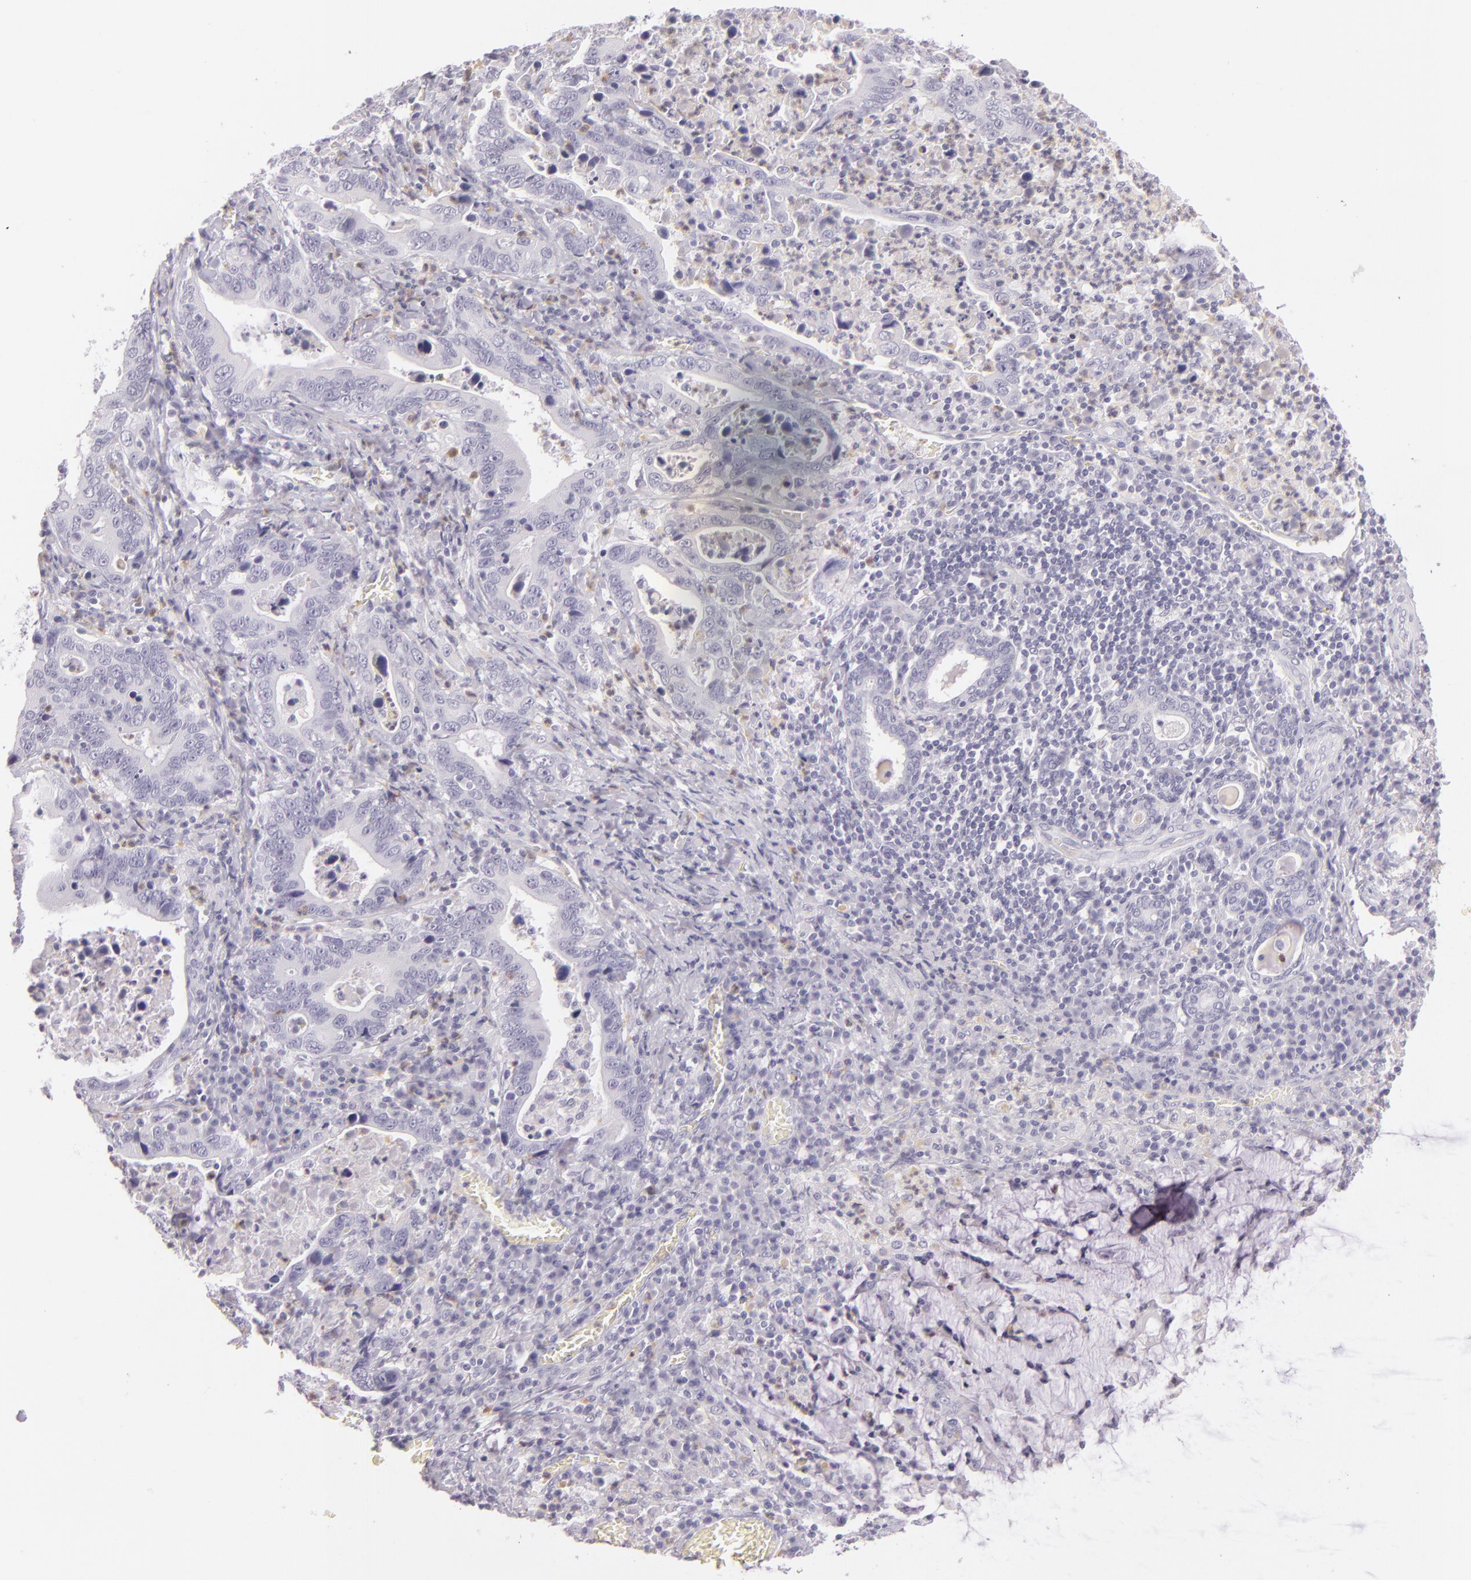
{"staining": {"intensity": "negative", "quantity": "none", "location": "none"}, "tissue": "stomach cancer", "cell_type": "Tumor cells", "image_type": "cancer", "snomed": [{"axis": "morphology", "description": "Adenocarcinoma, NOS"}, {"axis": "topography", "description": "Stomach, upper"}], "caption": "A high-resolution histopathology image shows IHC staining of stomach cancer, which exhibits no significant expression in tumor cells.", "gene": "CBS", "patient": {"sex": "male", "age": 63}}